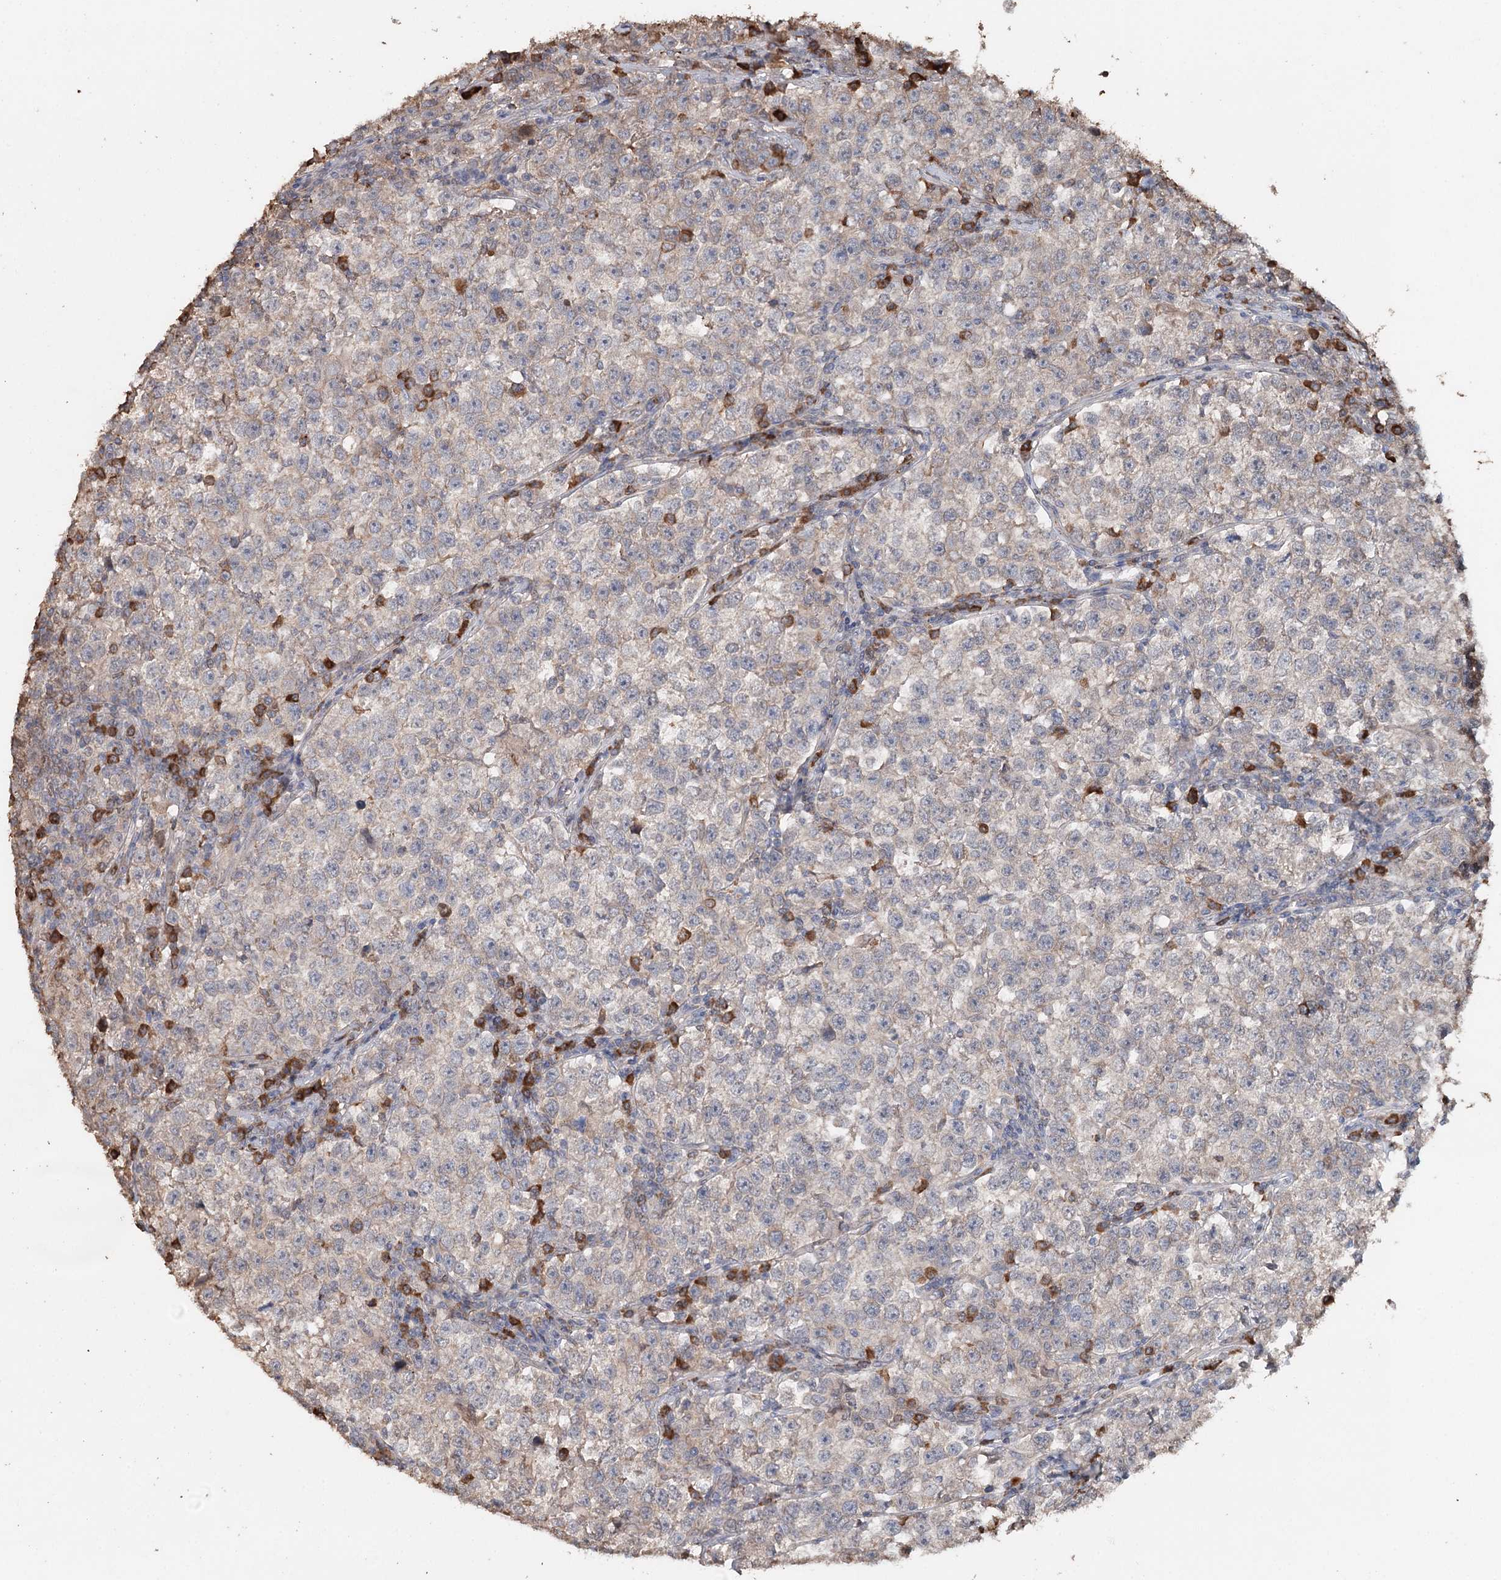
{"staining": {"intensity": "negative", "quantity": "none", "location": "none"}, "tissue": "testis cancer", "cell_type": "Tumor cells", "image_type": "cancer", "snomed": [{"axis": "morphology", "description": "Normal tissue, NOS"}, {"axis": "morphology", "description": "Seminoma, NOS"}, {"axis": "topography", "description": "Testis"}], "caption": "Tumor cells are negative for protein expression in human testis seminoma.", "gene": "SYVN1", "patient": {"sex": "male", "age": 43}}